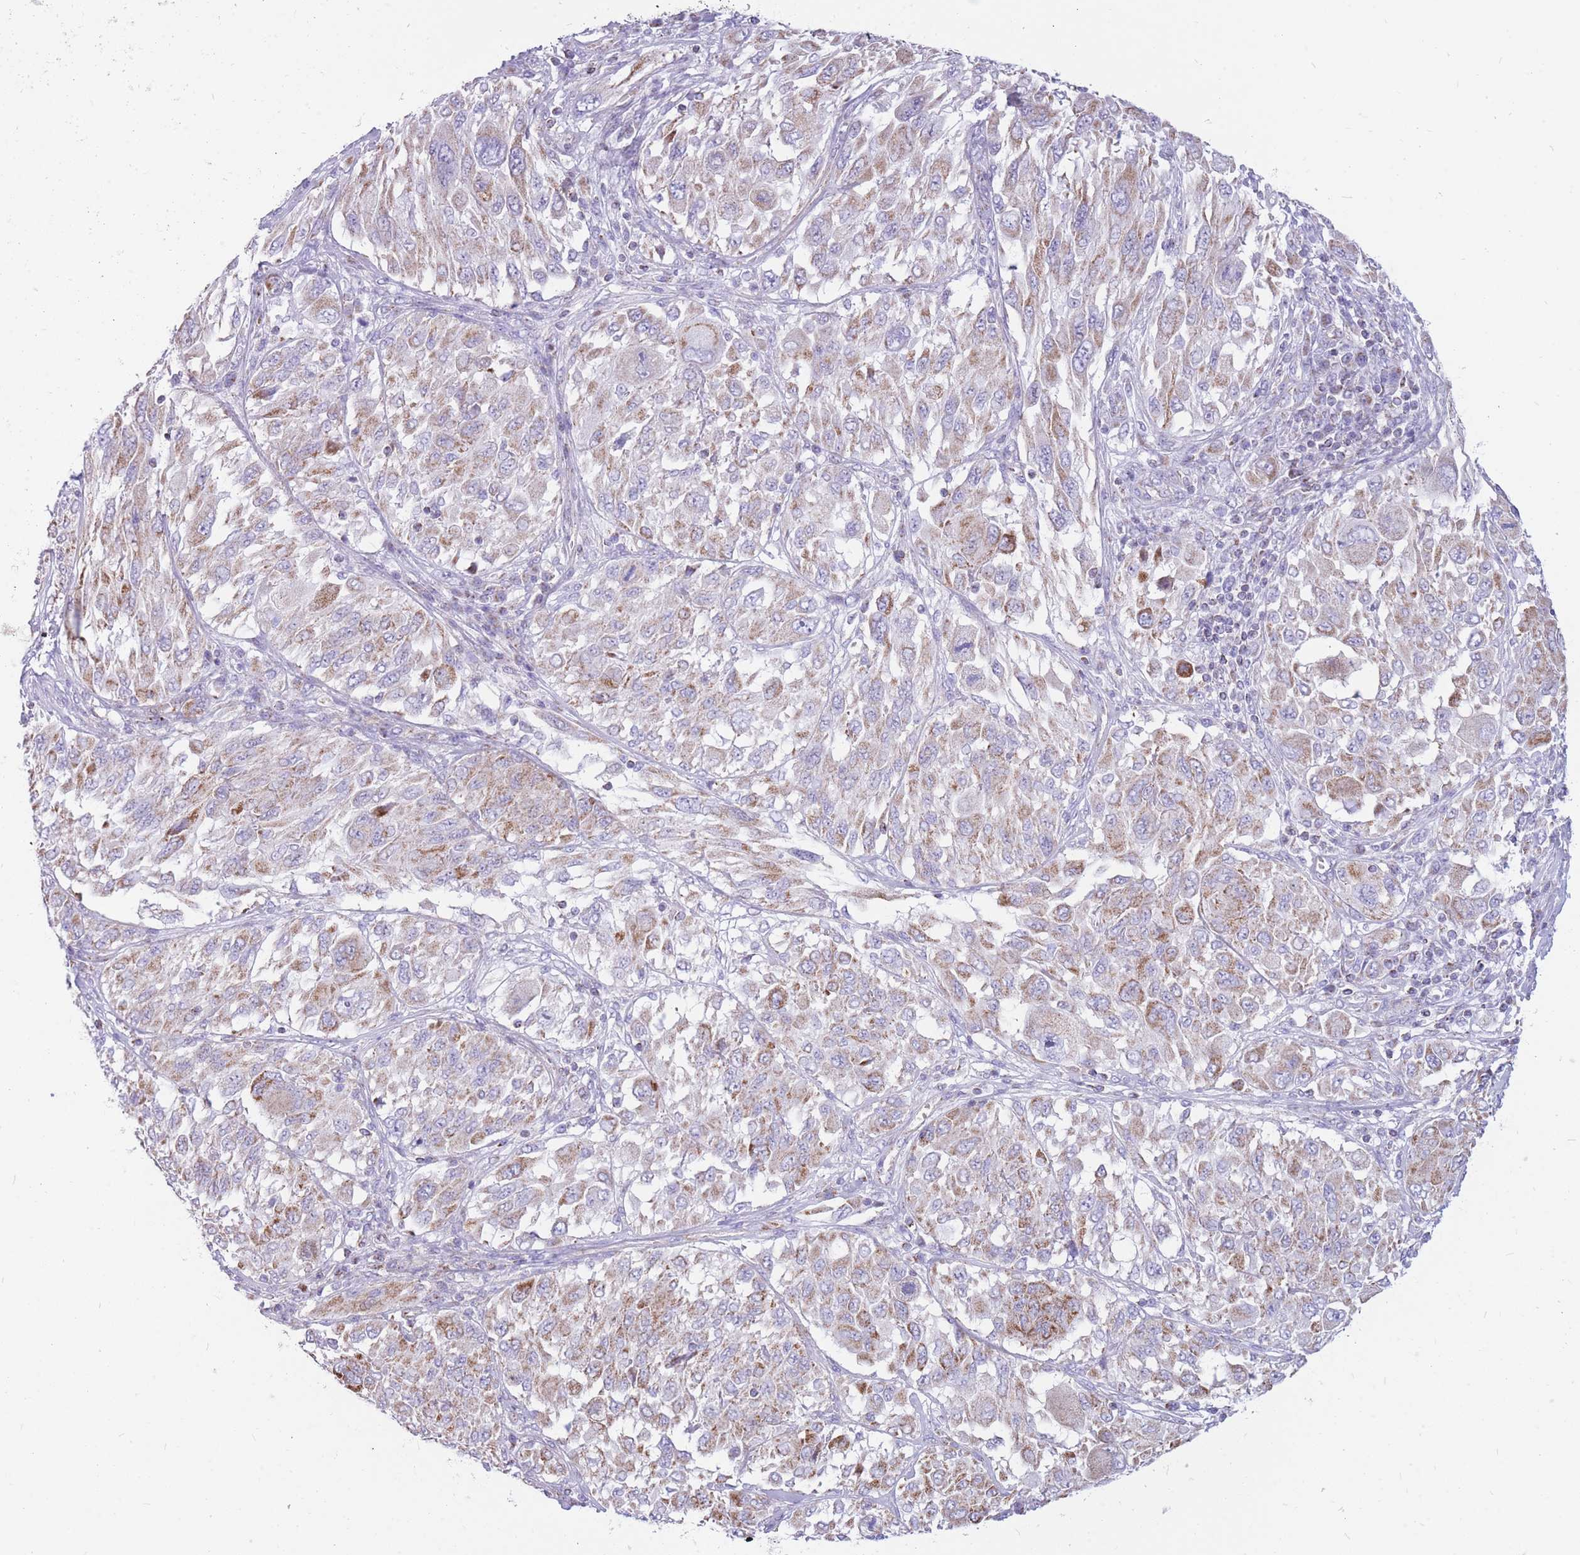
{"staining": {"intensity": "moderate", "quantity": "<25%", "location": "cytoplasmic/membranous"}, "tissue": "melanoma", "cell_type": "Tumor cells", "image_type": "cancer", "snomed": [{"axis": "morphology", "description": "Malignant melanoma, NOS"}, {"axis": "topography", "description": "Skin"}], "caption": "Human melanoma stained with a brown dye displays moderate cytoplasmic/membranous positive positivity in about <25% of tumor cells.", "gene": "PCSK1", "patient": {"sex": "female", "age": 91}}